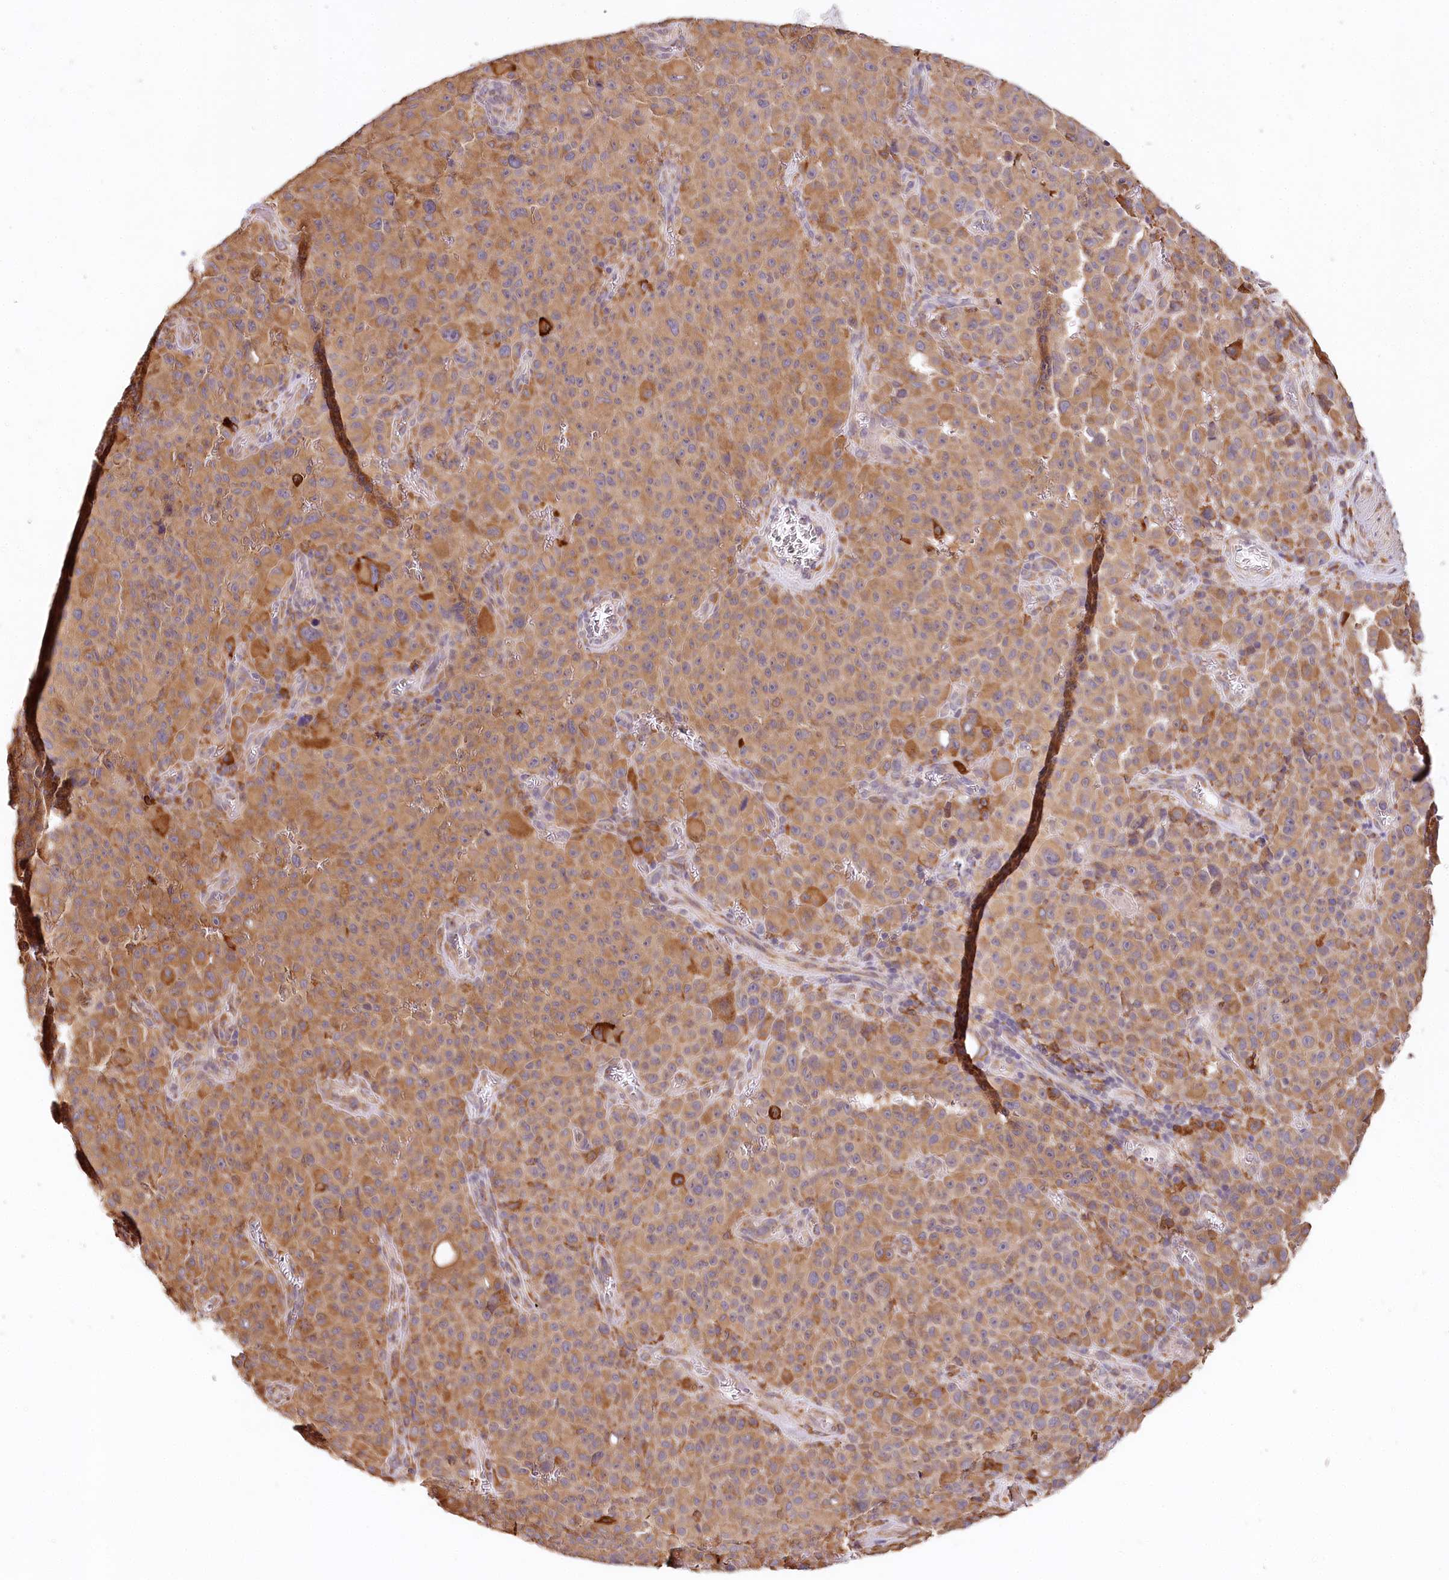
{"staining": {"intensity": "moderate", "quantity": ">75%", "location": "cytoplasmic/membranous"}, "tissue": "melanoma", "cell_type": "Tumor cells", "image_type": "cancer", "snomed": [{"axis": "morphology", "description": "Malignant melanoma, NOS"}, {"axis": "topography", "description": "Skin"}], "caption": "A medium amount of moderate cytoplasmic/membranous expression is identified in about >75% of tumor cells in melanoma tissue. The staining was performed using DAB to visualize the protein expression in brown, while the nuclei were stained in blue with hematoxylin (Magnification: 20x).", "gene": "VEGFA", "patient": {"sex": "female", "age": 82}}